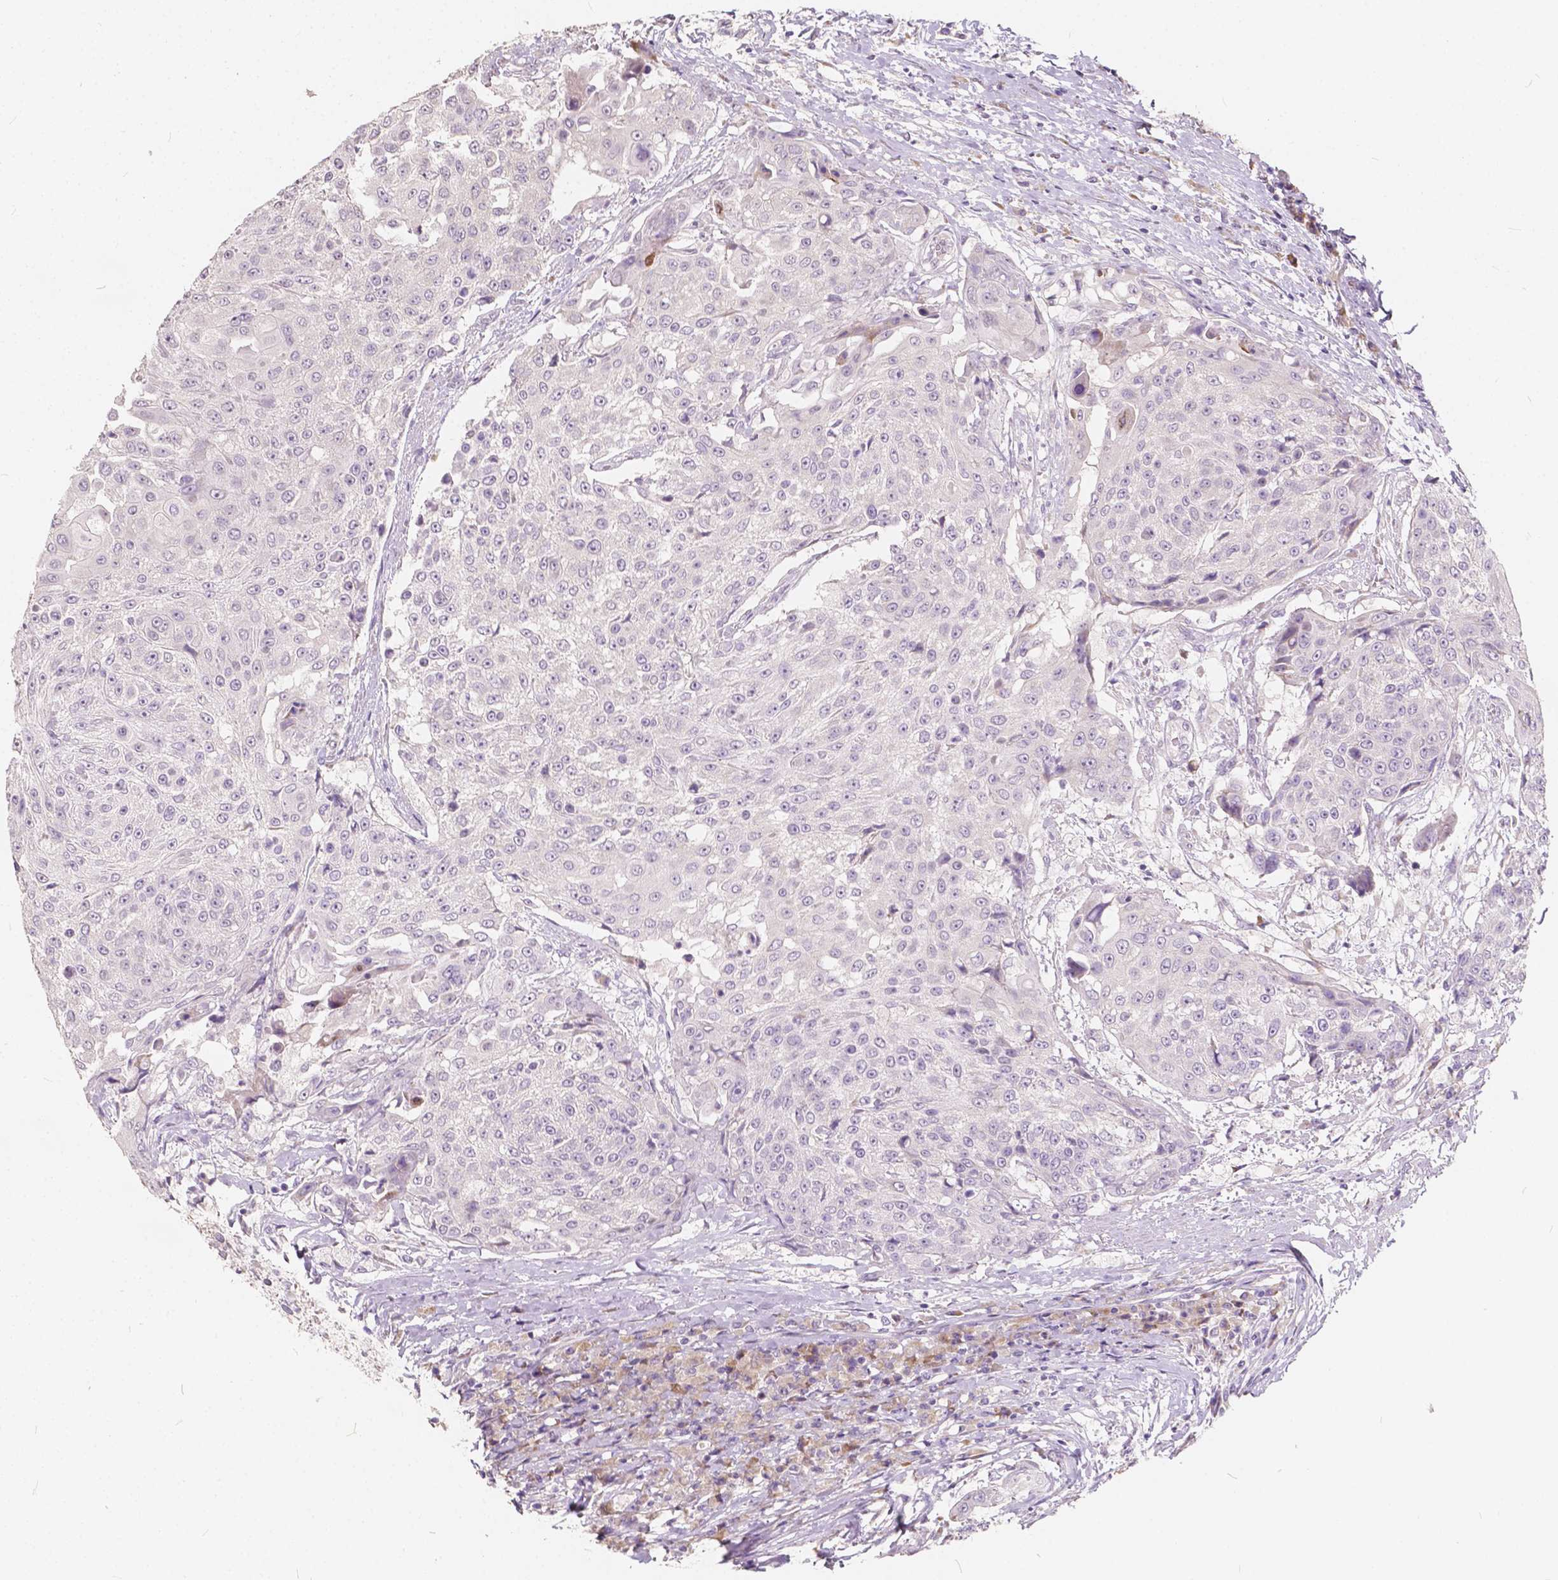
{"staining": {"intensity": "negative", "quantity": "none", "location": "none"}, "tissue": "urothelial cancer", "cell_type": "Tumor cells", "image_type": "cancer", "snomed": [{"axis": "morphology", "description": "Urothelial carcinoma, High grade"}, {"axis": "topography", "description": "Urinary bladder"}], "caption": "Immunohistochemistry (IHC) image of neoplastic tissue: urothelial cancer stained with DAB demonstrates no significant protein expression in tumor cells.", "gene": "SLC7A8", "patient": {"sex": "female", "age": 63}}